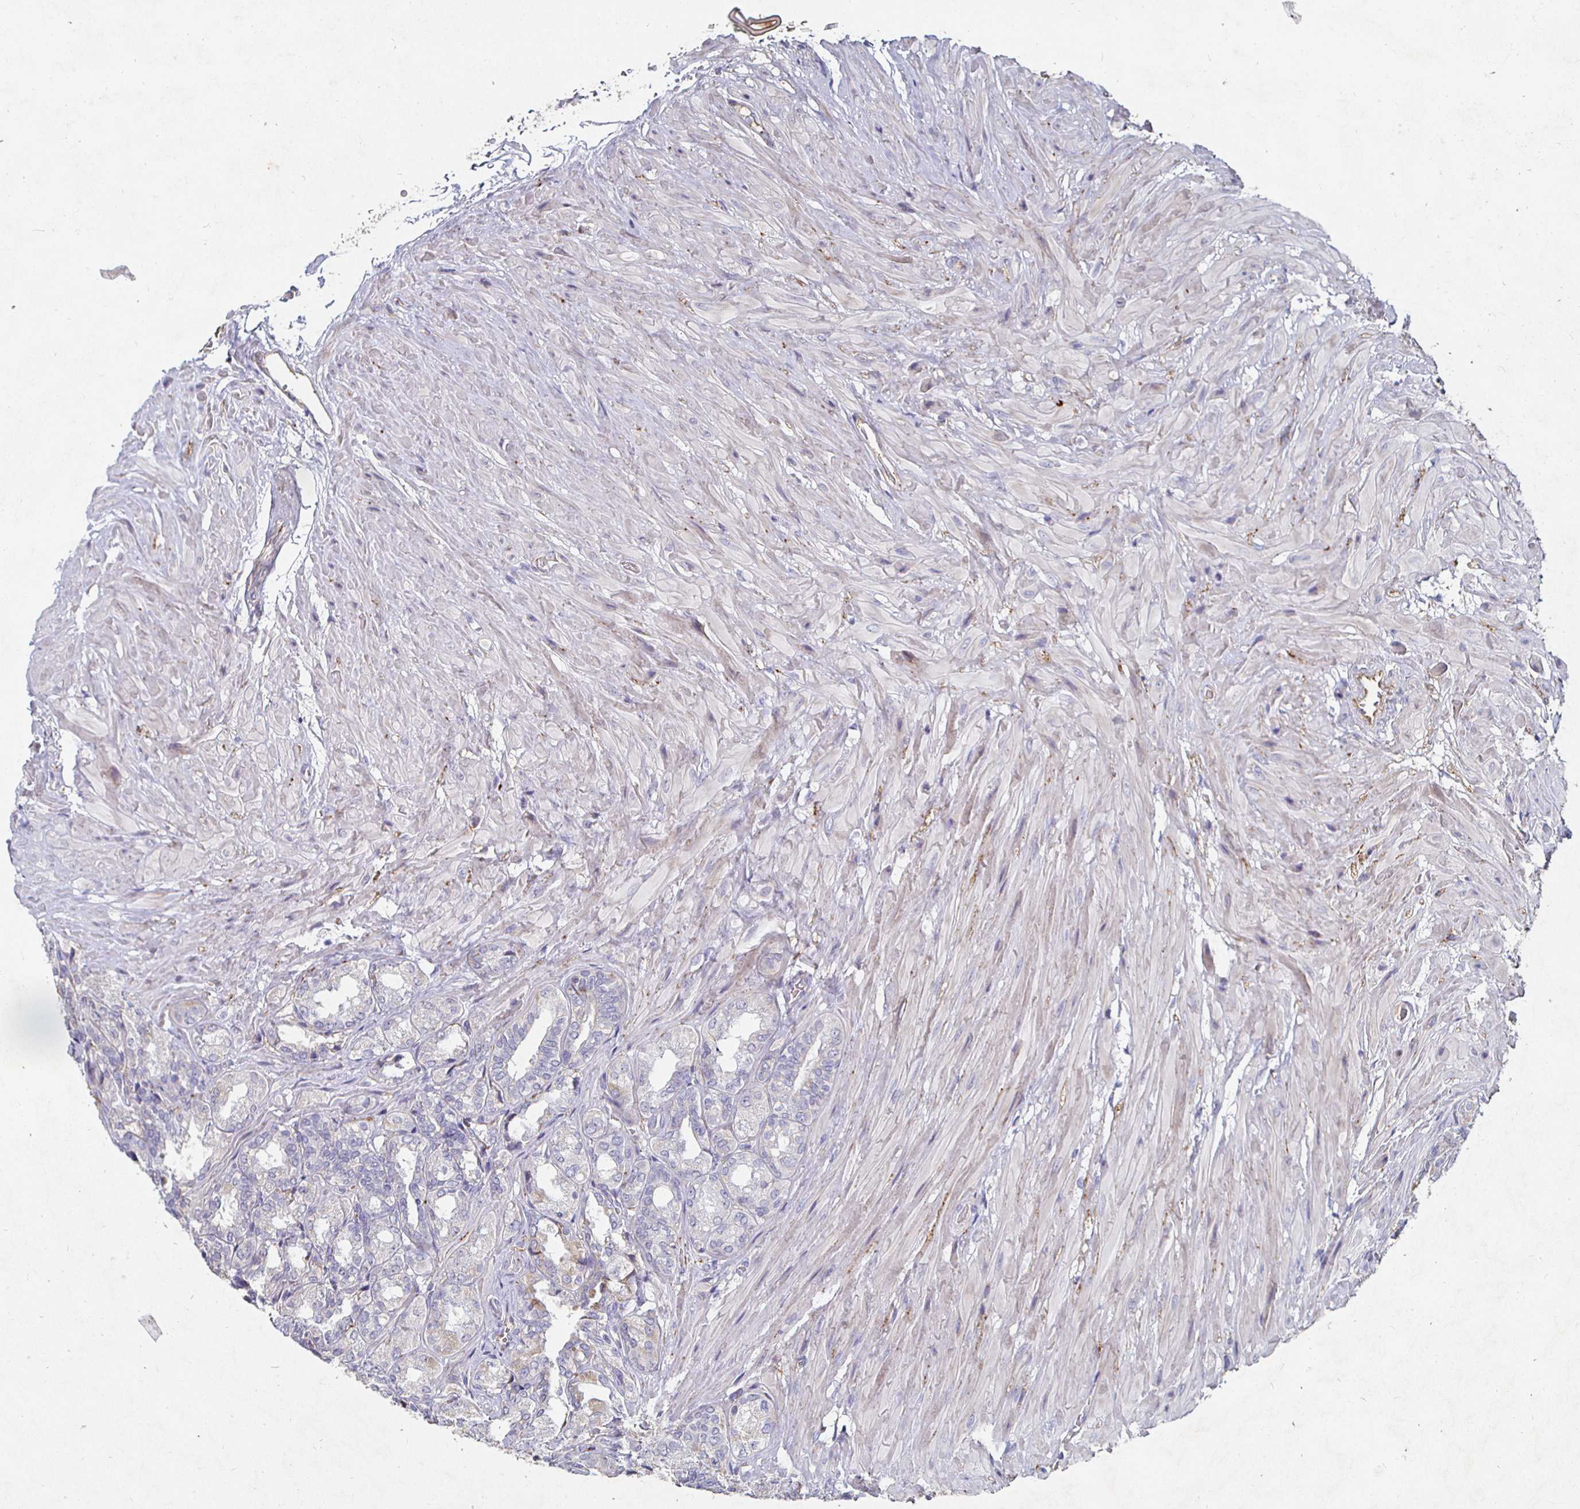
{"staining": {"intensity": "weak", "quantity": "<25%", "location": "cytoplasmic/membranous"}, "tissue": "seminal vesicle", "cell_type": "Glandular cells", "image_type": "normal", "snomed": [{"axis": "morphology", "description": "Normal tissue, NOS"}, {"axis": "topography", "description": "Seminal veicle"}], "caption": "Glandular cells are negative for protein expression in benign human seminal vesicle.", "gene": "NRSN1", "patient": {"sex": "male", "age": 68}}